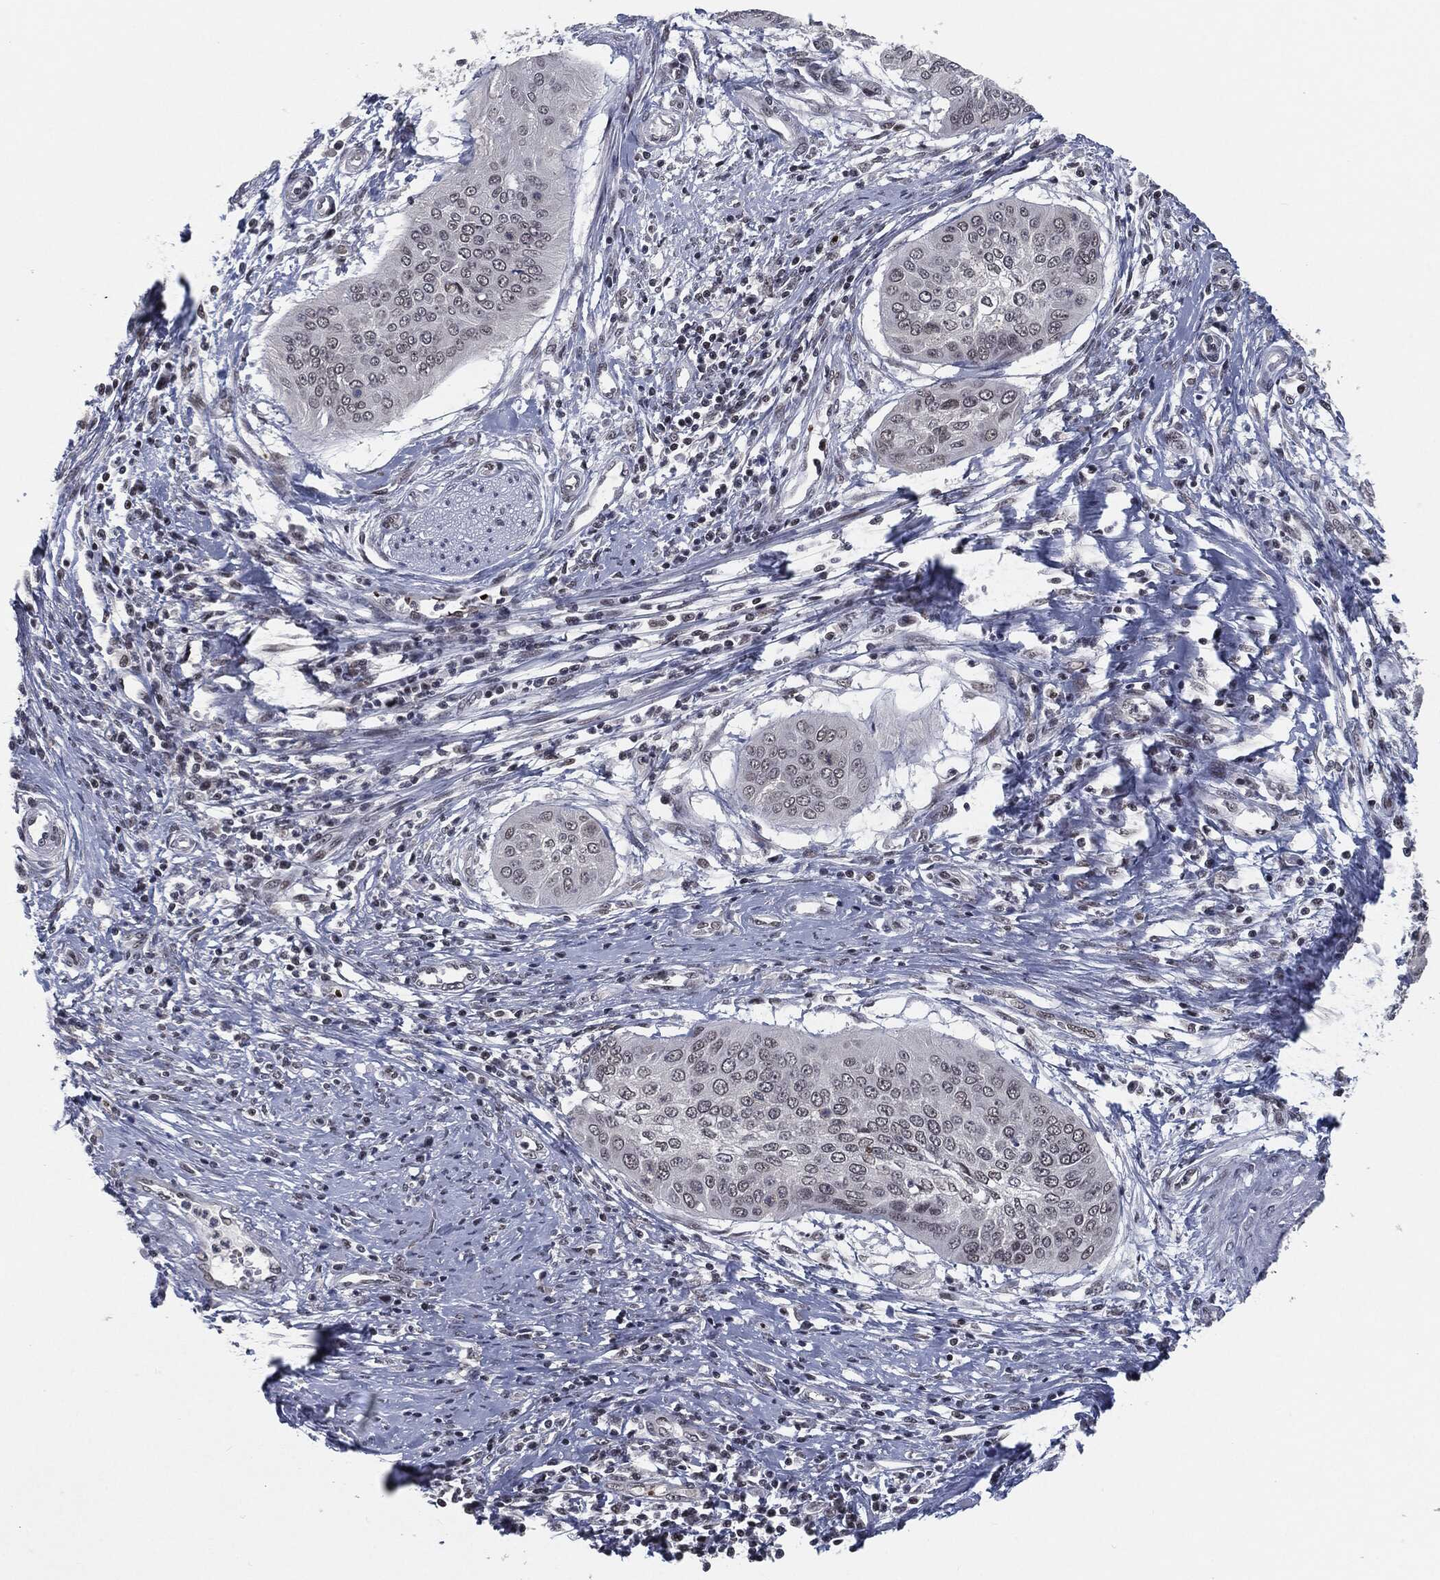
{"staining": {"intensity": "weak", "quantity": "25%-75%", "location": "nuclear"}, "tissue": "cervical cancer", "cell_type": "Tumor cells", "image_type": "cancer", "snomed": [{"axis": "morphology", "description": "Normal tissue, NOS"}, {"axis": "morphology", "description": "Squamous cell carcinoma, NOS"}, {"axis": "topography", "description": "Cervix"}], "caption": "This image shows immunohistochemistry staining of human squamous cell carcinoma (cervical), with low weak nuclear positivity in approximately 25%-75% of tumor cells.", "gene": "ANXA1", "patient": {"sex": "female", "age": 39}}